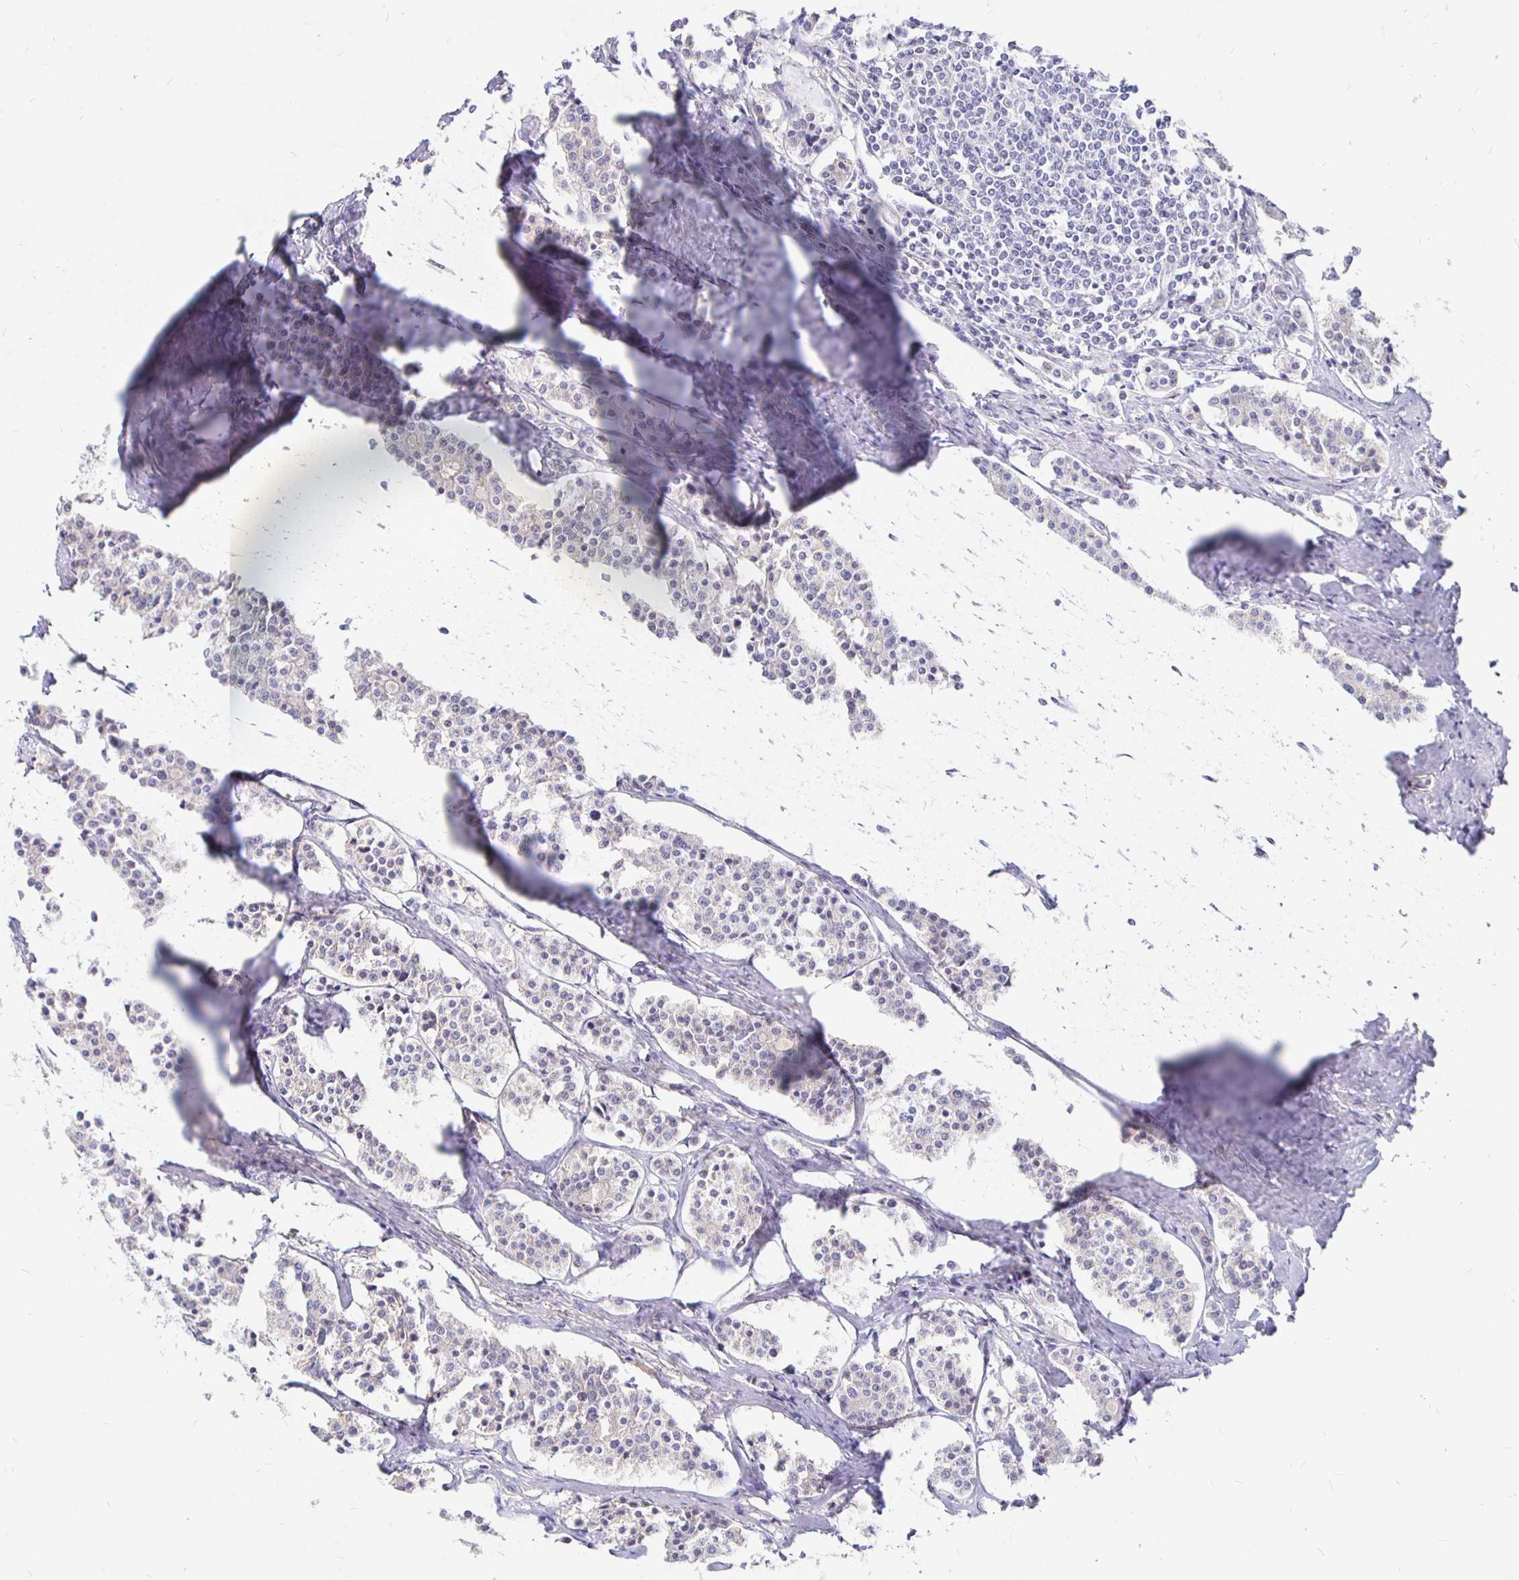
{"staining": {"intensity": "negative", "quantity": "none", "location": "none"}, "tissue": "carcinoid", "cell_type": "Tumor cells", "image_type": "cancer", "snomed": [{"axis": "morphology", "description": "Carcinoid, malignant, NOS"}, {"axis": "topography", "description": "Small intestine"}], "caption": "Tumor cells show no significant positivity in malignant carcinoid.", "gene": "PALM2AKAP2", "patient": {"sex": "male", "age": 63}}